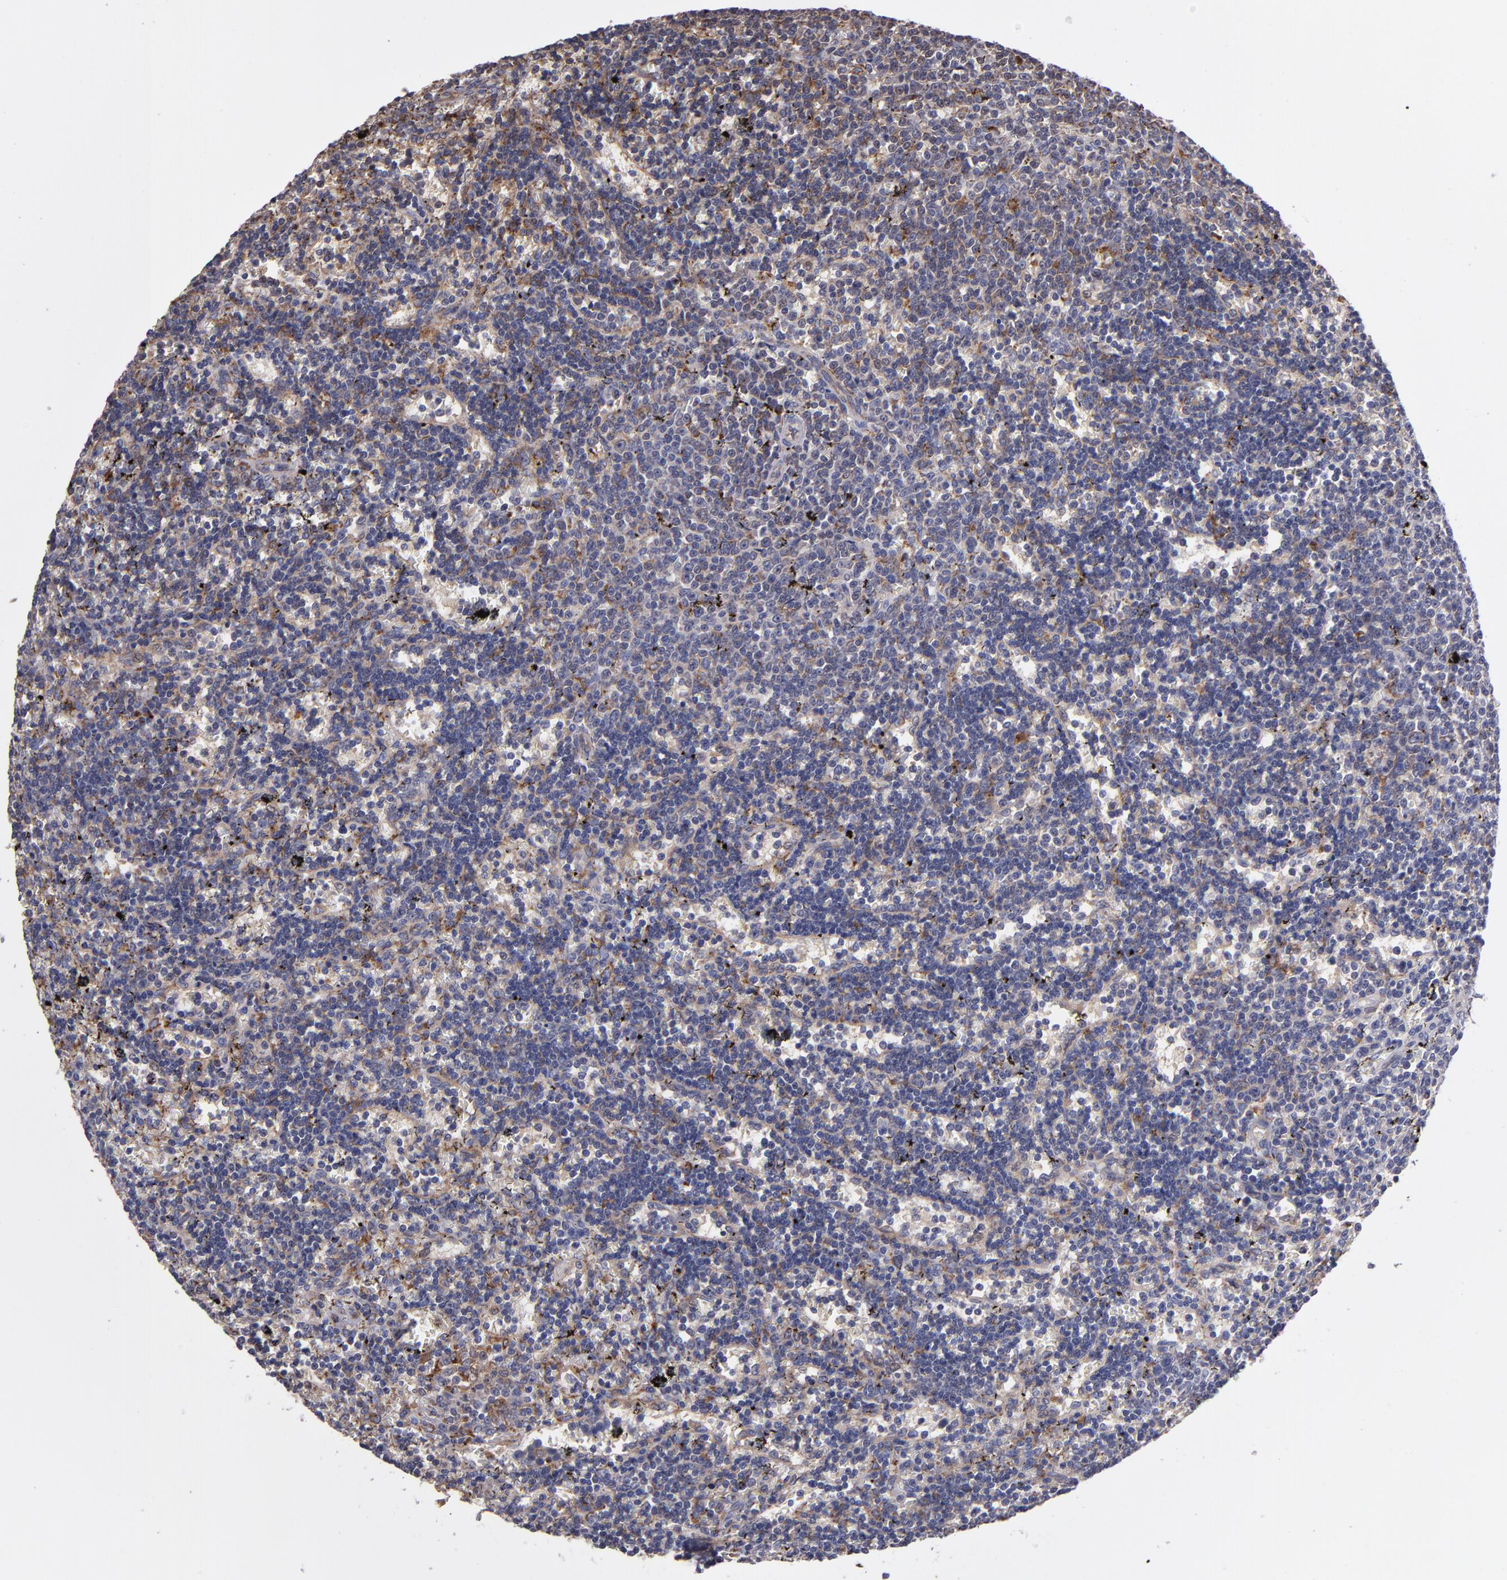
{"staining": {"intensity": "moderate", "quantity": "<25%", "location": "cytoplasmic/membranous"}, "tissue": "lymphoma", "cell_type": "Tumor cells", "image_type": "cancer", "snomed": [{"axis": "morphology", "description": "Malignant lymphoma, non-Hodgkin's type, Low grade"}, {"axis": "topography", "description": "Spleen"}], "caption": "Human lymphoma stained with a brown dye reveals moderate cytoplasmic/membranous positive expression in about <25% of tumor cells.", "gene": "IFIH1", "patient": {"sex": "male", "age": 60}}